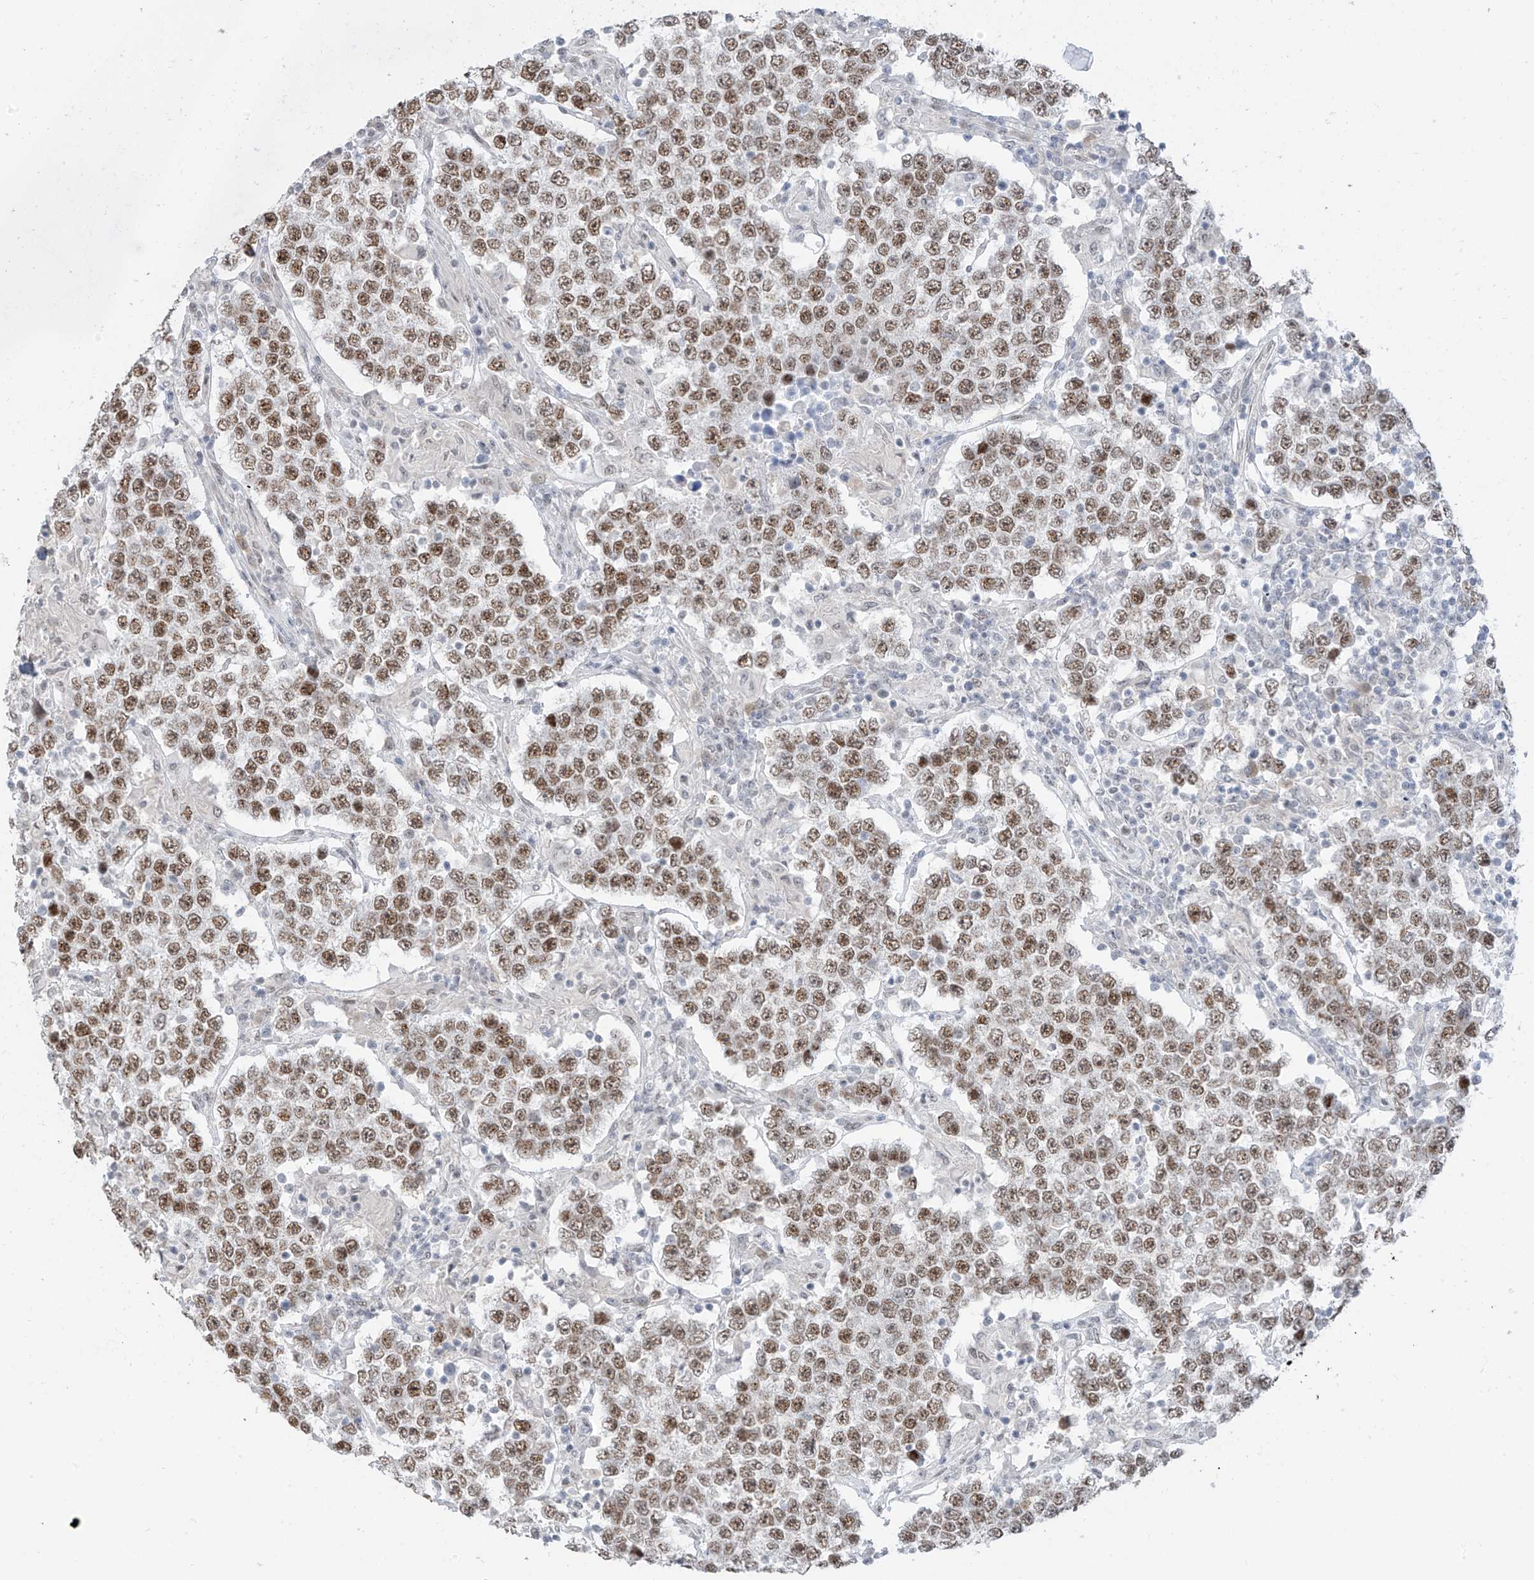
{"staining": {"intensity": "moderate", "quantity": ">75%", "location": "nuclear"}, "tissue": "testis cancer", "cell_type": "Tumor cells", "image_type": "cancer", "snomed": [{"axis": "morphology", "description": "Normal tissue, NOS"}, {"axis": "morphology", "description": "Urothelial carcinoma, High grade"}, {"axis": "morphology", "description": "Seminoma, NOS"}, {"axis": "morphology", "description": "Carcinoma, Embryonal, NOS"}, {"axis": "topography", "description": "Urinary bladder"}, {"axis": "topography", "description": "Testis"}], "caption": "This micrograph demonstrates testis cancer (seminoma) stained with immunohistochemistry (IHC) to label a protein in brown. The nuclear of tumor cells show moderate positivity for the protein. Nuclei are counter-stained blue.", "gene": "MCM9", "patient": {"sex": "male", "age": 41}}